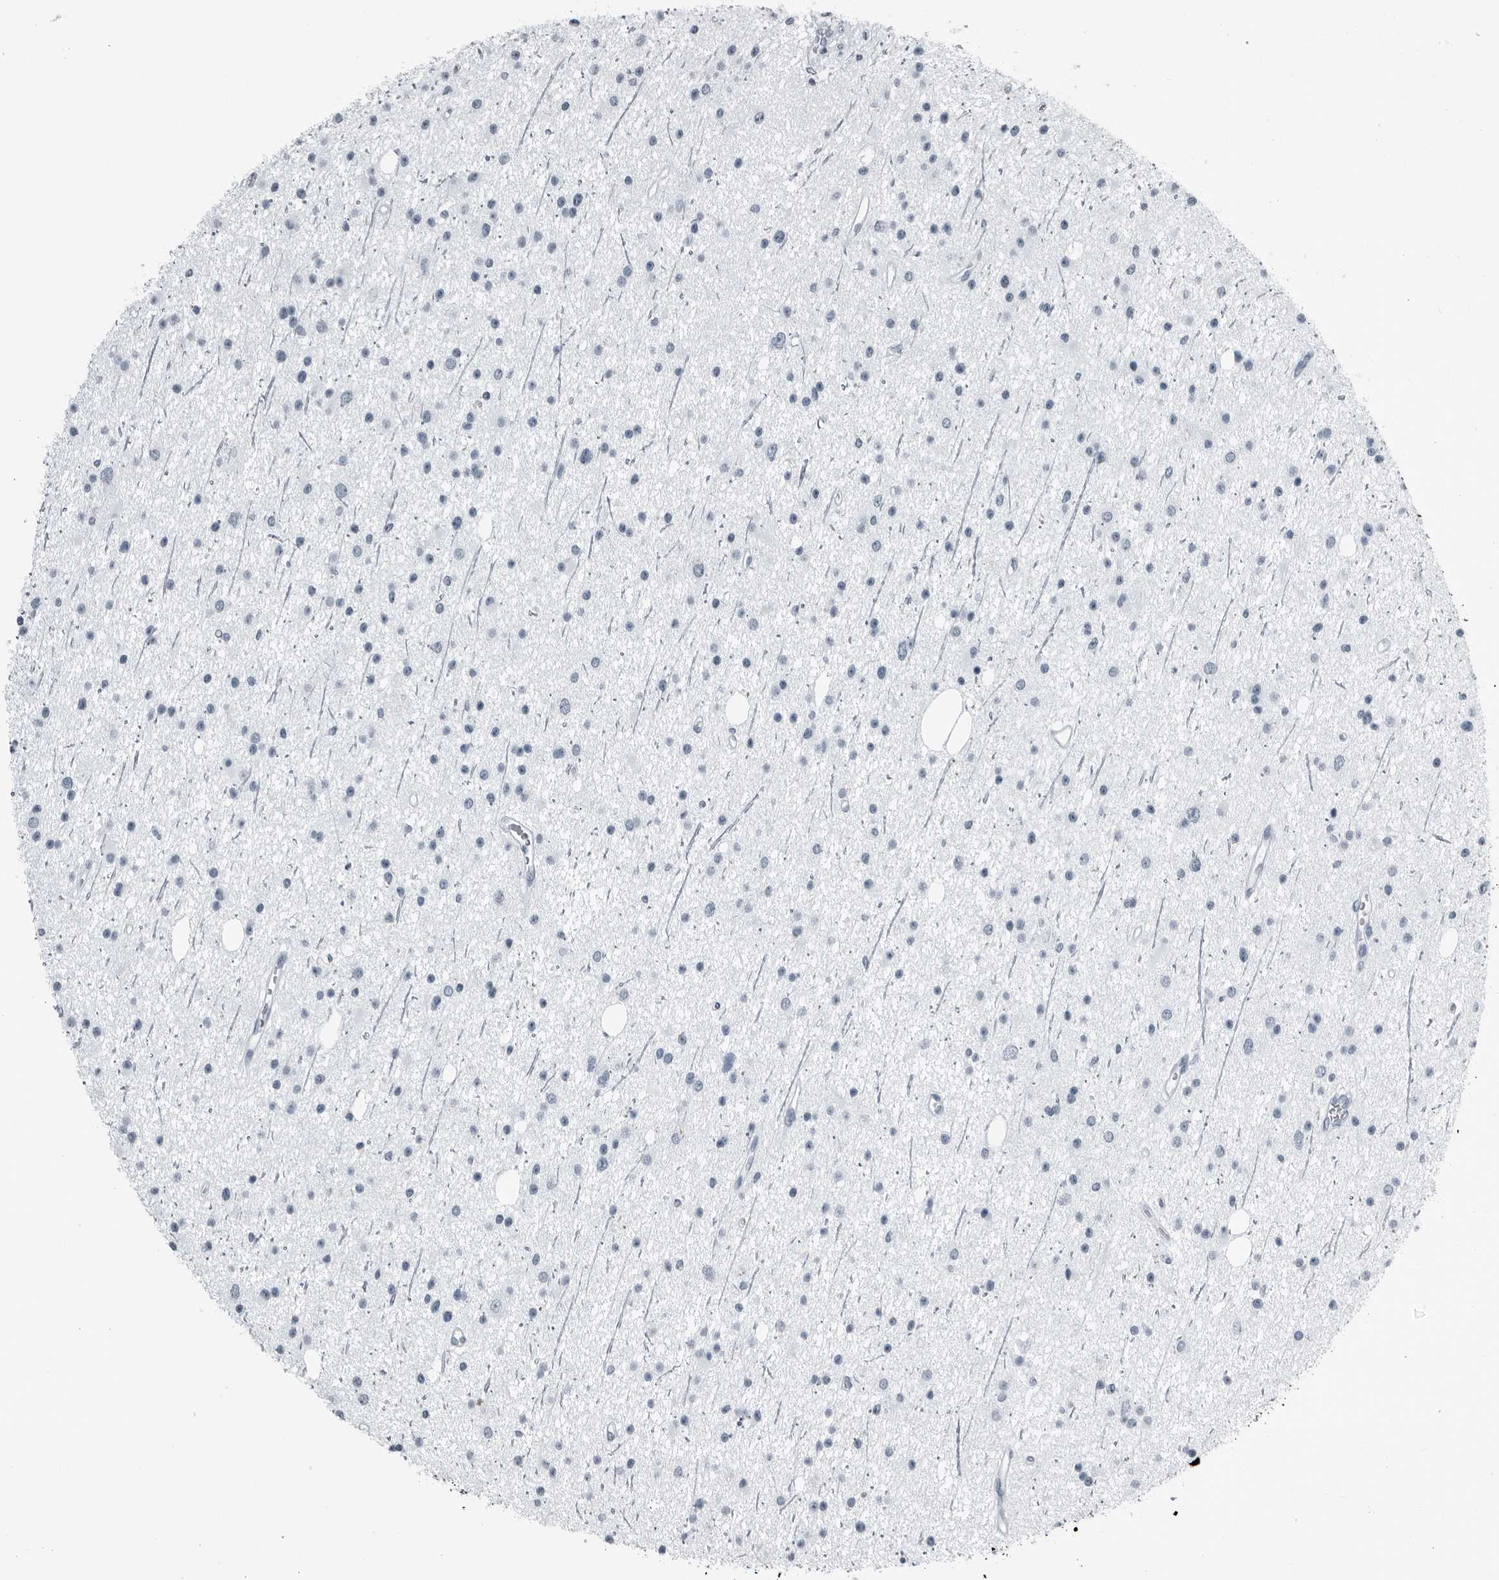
{"staining": {"intensity": "negative", "quantity": "none", "location": "none"}, "tissue": "glioma", "cell_type": "Tumor cells", "image_type": "cancer", "snomed": [{"axis": "morphology", "description": "Glioma, malignant, Low grade"}, {"axis": "topography", "description": "Cerebral cortex"}], "caption": "This micrograph is of malignant glioma (low-grade) stained with IHC to label a protein in brown with the nuclei are counter-stained blue. There is no expression in tumor cells.", "gene": "PRSS1", "patient": {"sex": "female", "age": 39}}